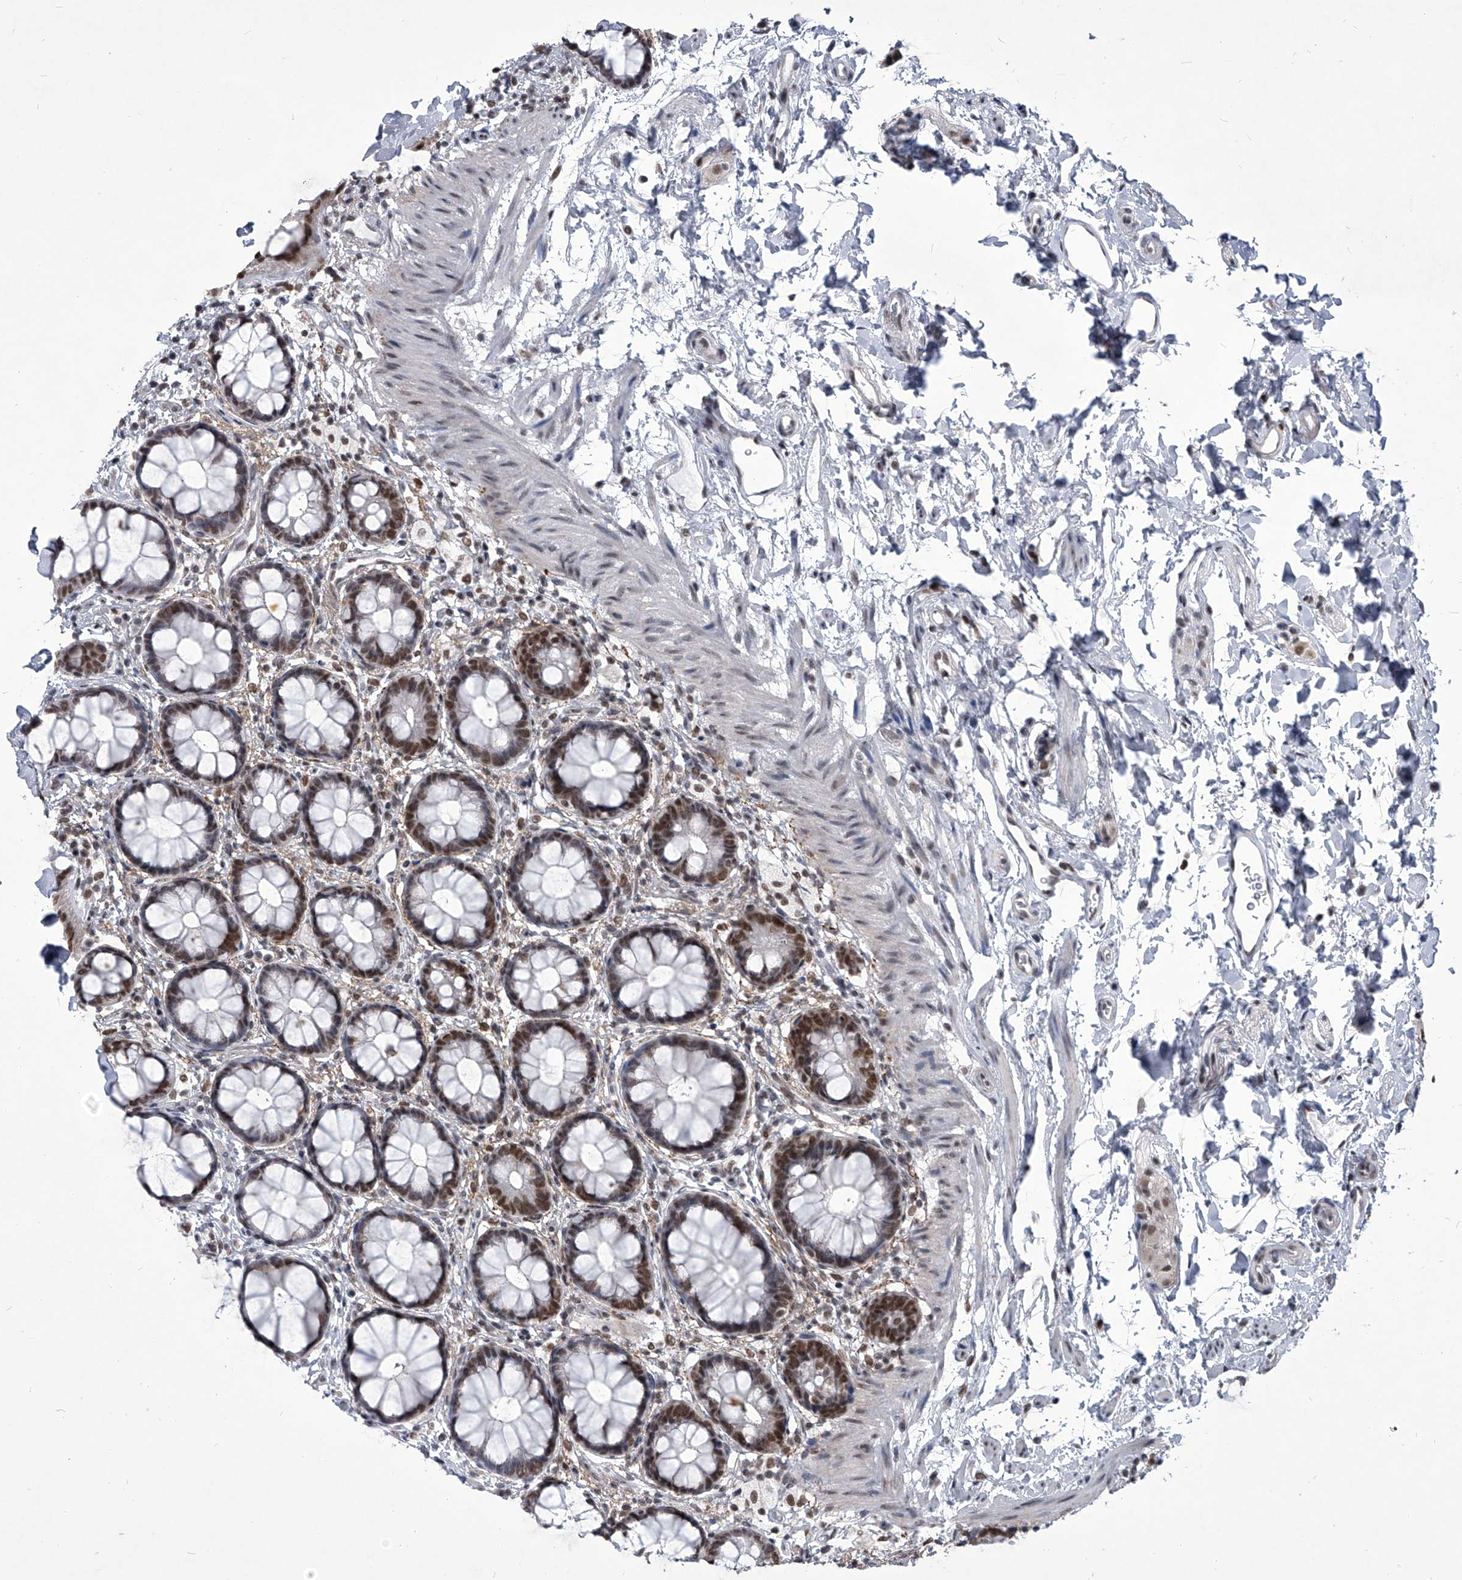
{"staining": {"intensity": "moderate", "quantity": ">75%", "location": "nuclear"}, "tissue": "rectum", "cell_type": "Glandular cells", "image_type": "normal", "snomed": [{"axis": "morphology", "description": "Normal tissue, NOS"}, {"axis": "topography", "description": "Rectum"}], "caption": "Rectum stained with DAB (3,3'-diaminobenzidine) immunohistochemistry demonstrates medium levels of moderate nuclear positivity in about >75% of glandular cells.", "gene": "PPIL4", "patient": {"sex": "female", "age": 65}}